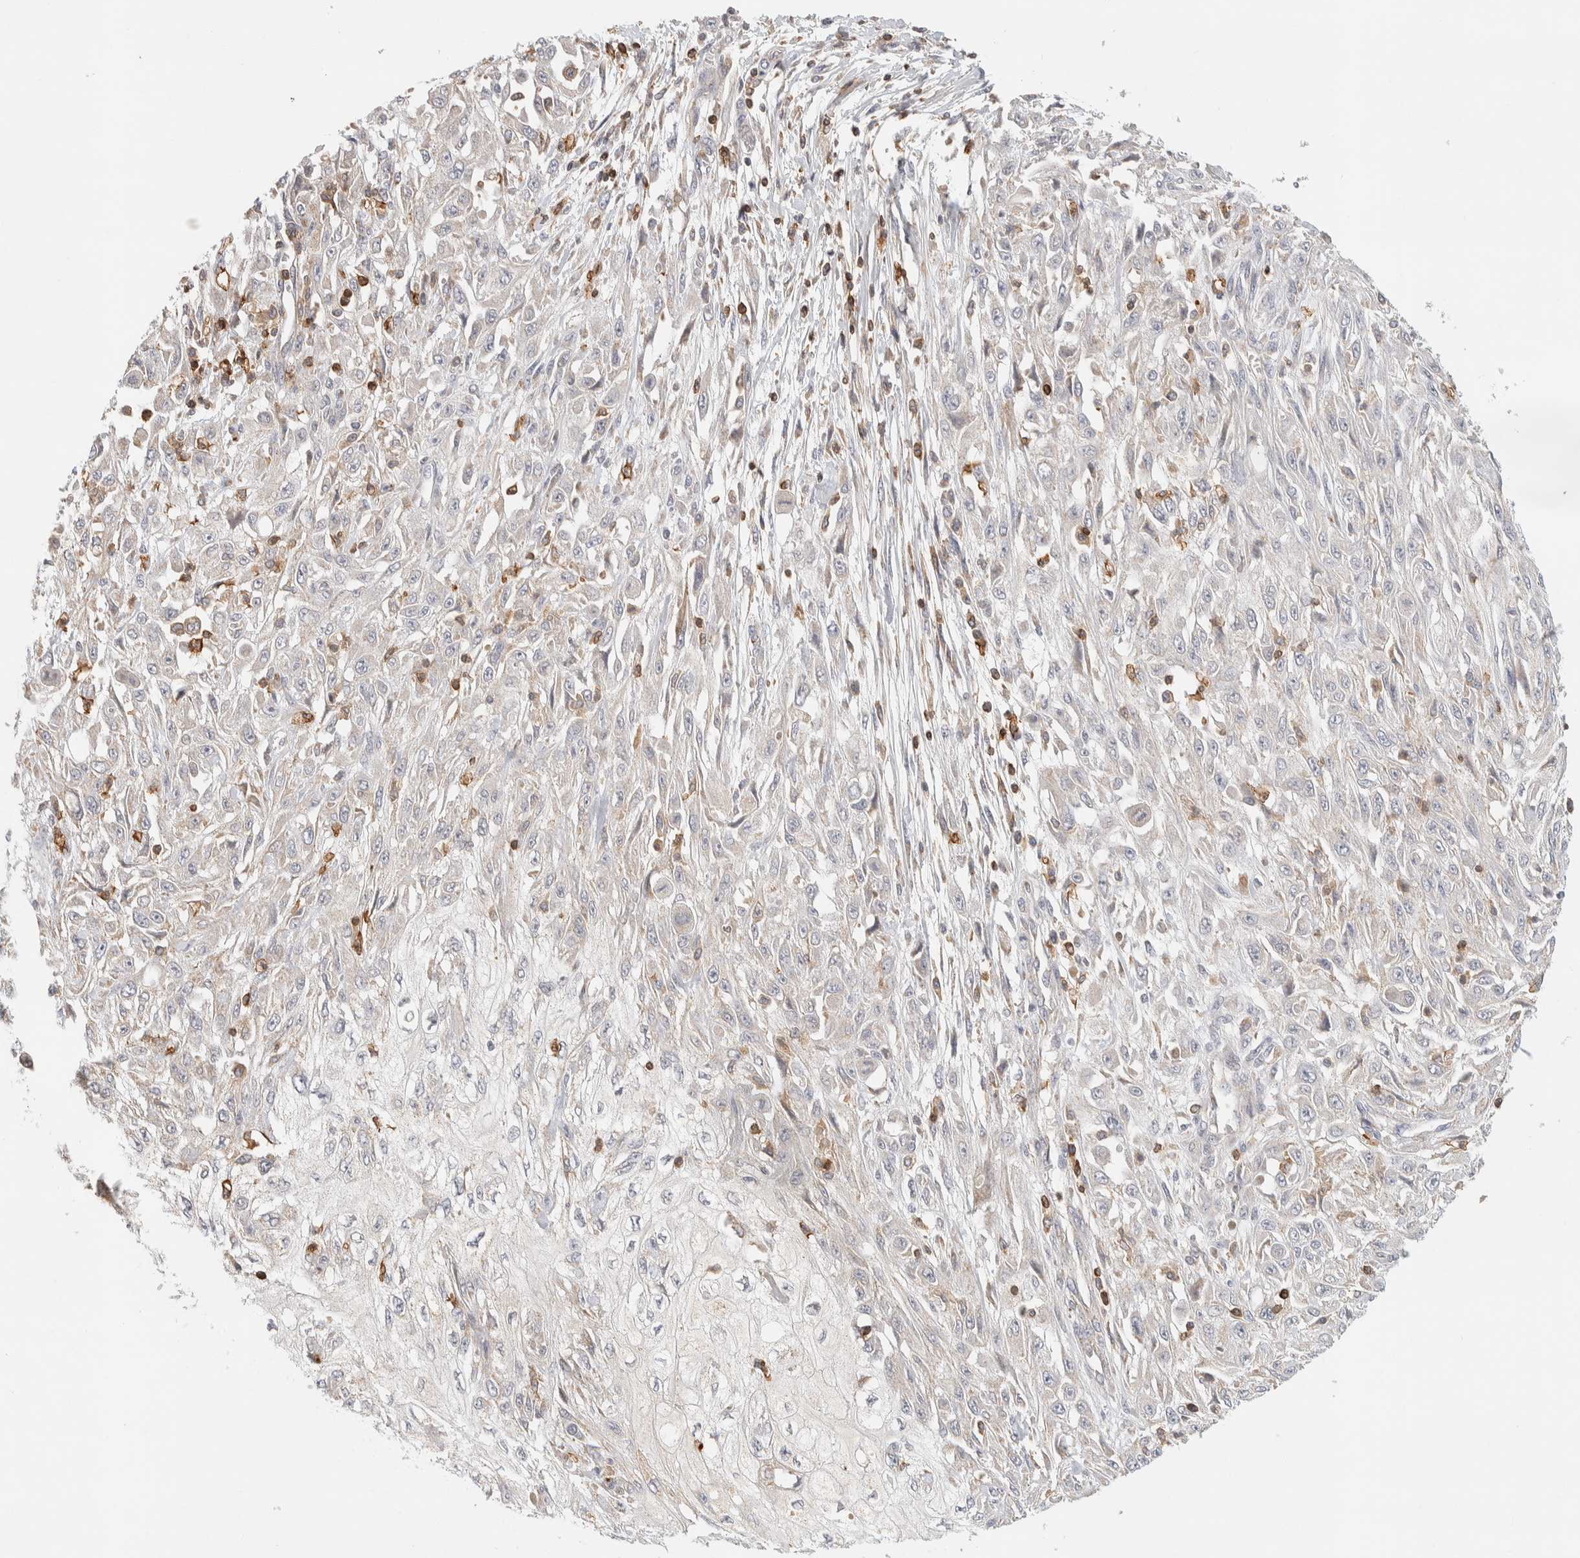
{"staining": {"intensity": "weak", "quantity": "<25%", "location": "cytoplasmic/membranous"}, "tissue": "skin cancer", "cell_type": "Tumor cells", "image_type": "cancer", "snomed": [{"axis": "morphology", "description": "Squamous cell carcinoma, NOS"}, {"axis": "morphology", "description": "Squamous cell carcinoma, metastatic, NOS"}, {"axis": "topography", "description": "Skin"}, {"axis": "topography", "description": "Lymph node"}], "caption": "Metastatic squamous cell carcinoma (skin) was stained to show a protein in brown. There is no significant expression in tumor cells.", "gene": "RUNDC1", "patient": {"sex": "male", "age": 75}}